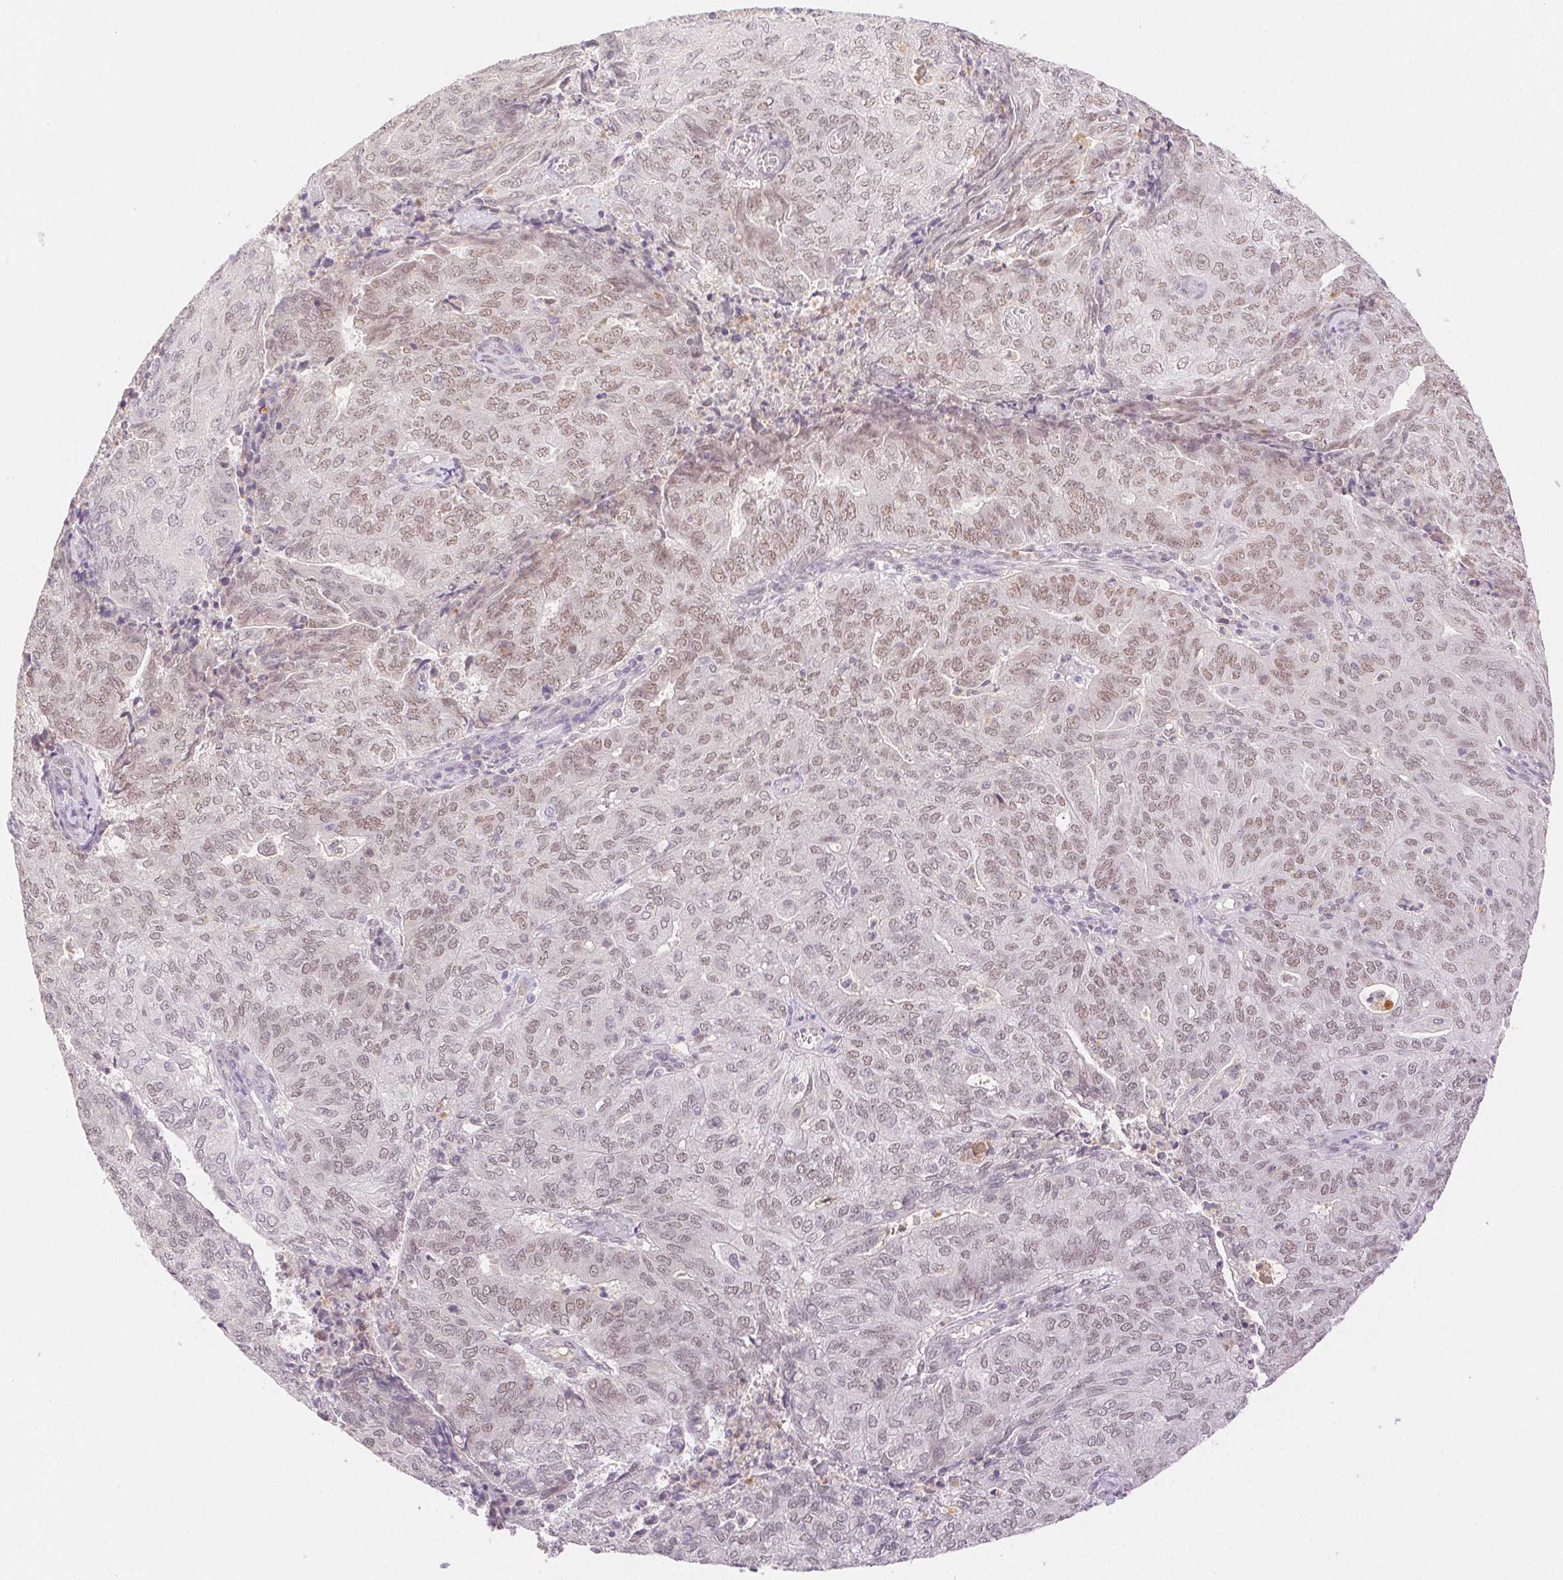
{"staining": {"intensity": "weak", "quantity": ">75%", "location": "nuclear"}, "tissue": "endometrial cancer", "cell_type": "Tumor cells", "image_type": "cancer", "snomed": [{"axis": "morphology", "description": "Adenocarcinoma, NOS"}, {"axis": "topography", "description": "Endometrium"}], "caption": "This is an image of IHC staining of adenocarcinoma (endometrial), which shows weak staining in the nuclear of tumor cells.", "gene": "H2AZ2", "patient": {"sex": "female", "age": 82}}